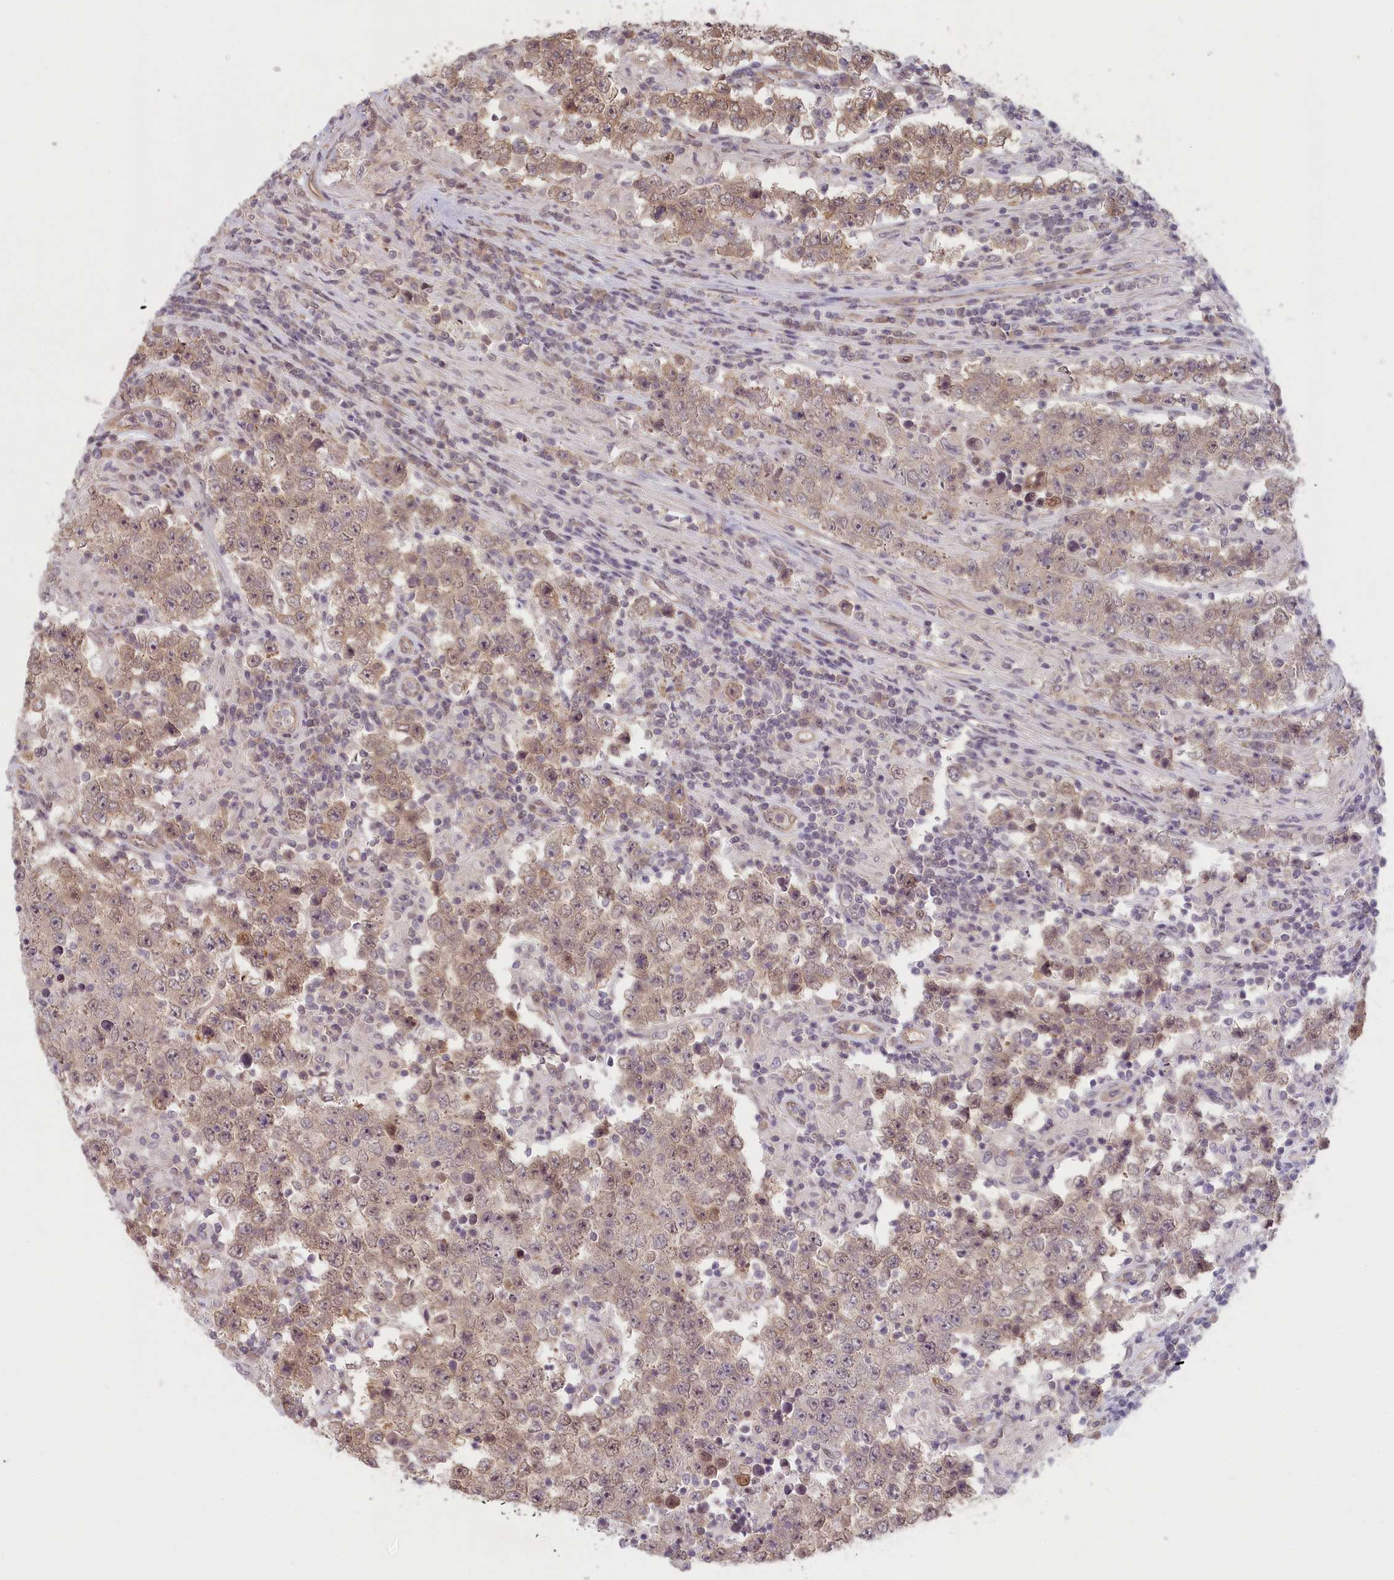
{"staining": {"intensity": "moderate", "quantity": "25%-75%", "location": "cytoplasmic/membranous"}, "tissue": "testis cancer", "cell_type": "Tumor cells", "image_type": "cancer", "snomed": [{"axis": "morphology", "description": "Normal tissue, NOS"}, {"axis": "morphology", "description": "Urothelial carcinoma, High grade"}, {"axis": "morphology", "description": "Seminoma, NOS"}, {"axis": "morphology", "description": "Carcinoma, Embryonal, NOS"}, {"axis": "topography", "description": "Urinary bladder"}, {"axis": "topography", "description": "Testis"}], "caption": "Testis cancer (embryonal carcinoma) stained with immunohistochemistry (IHC) displays moderate cytoplasmic/membranous positivity in approximately 25%-75% of tumor cells.", "gene": "C19orf44", "patient": {"sex": "male", "age": 41}}